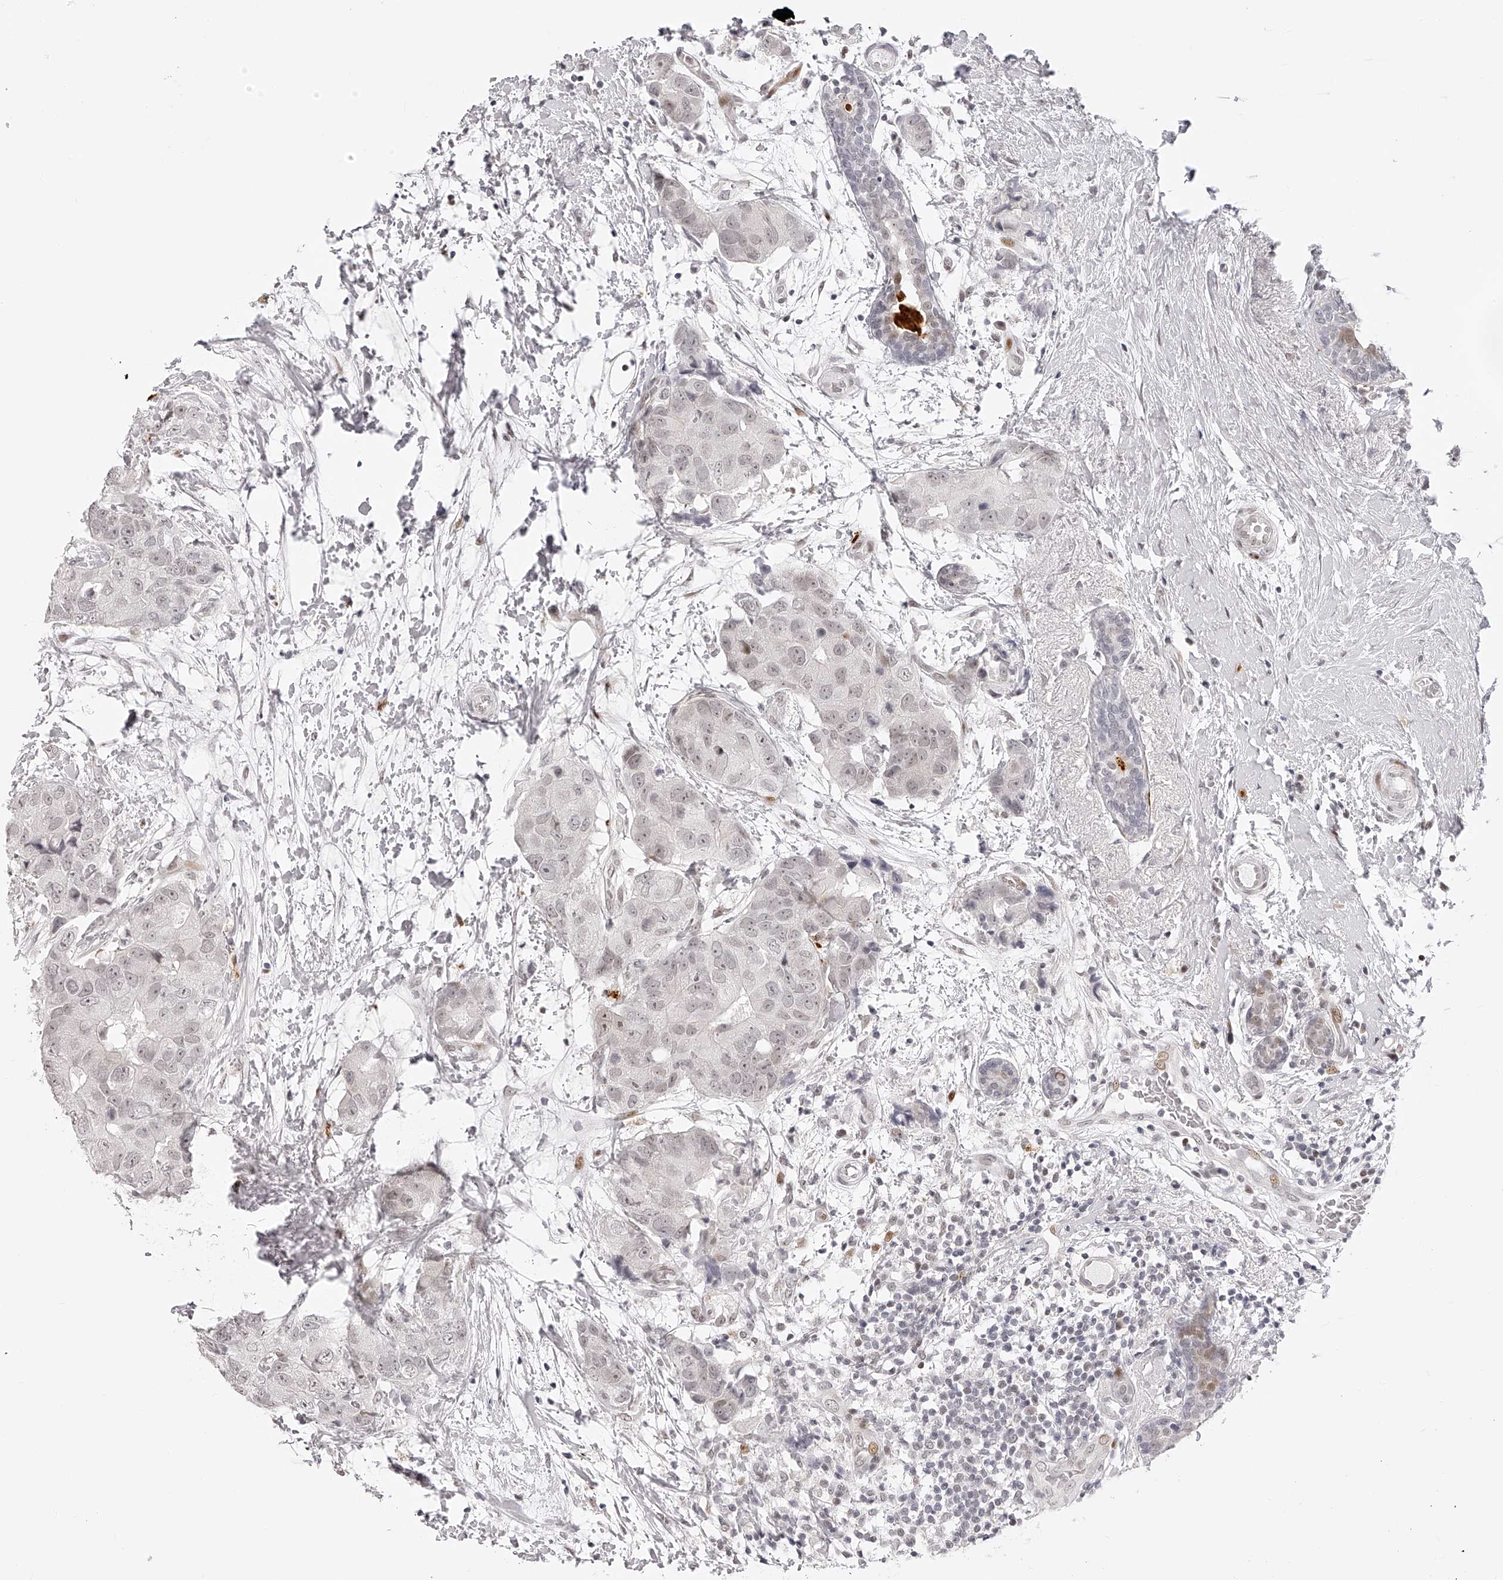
{"staining": {"intensity": "weak", "quantity": "<25%", "location": "nuclear"}, "tissue": "breast cancer", "cell_type": "Tumor cells", "image_type": "cancer", "snomed": [{"axis": "morphology", "description": "Duct carcinoma"}, {"axis": "topography", "description": "Breast"}], "caption": "Tumor cells show no significant protein positivity in breast intraductal carcinoma.", "gene": "PLEKHG1", "patient": {"sex": "female", "age": 62}}